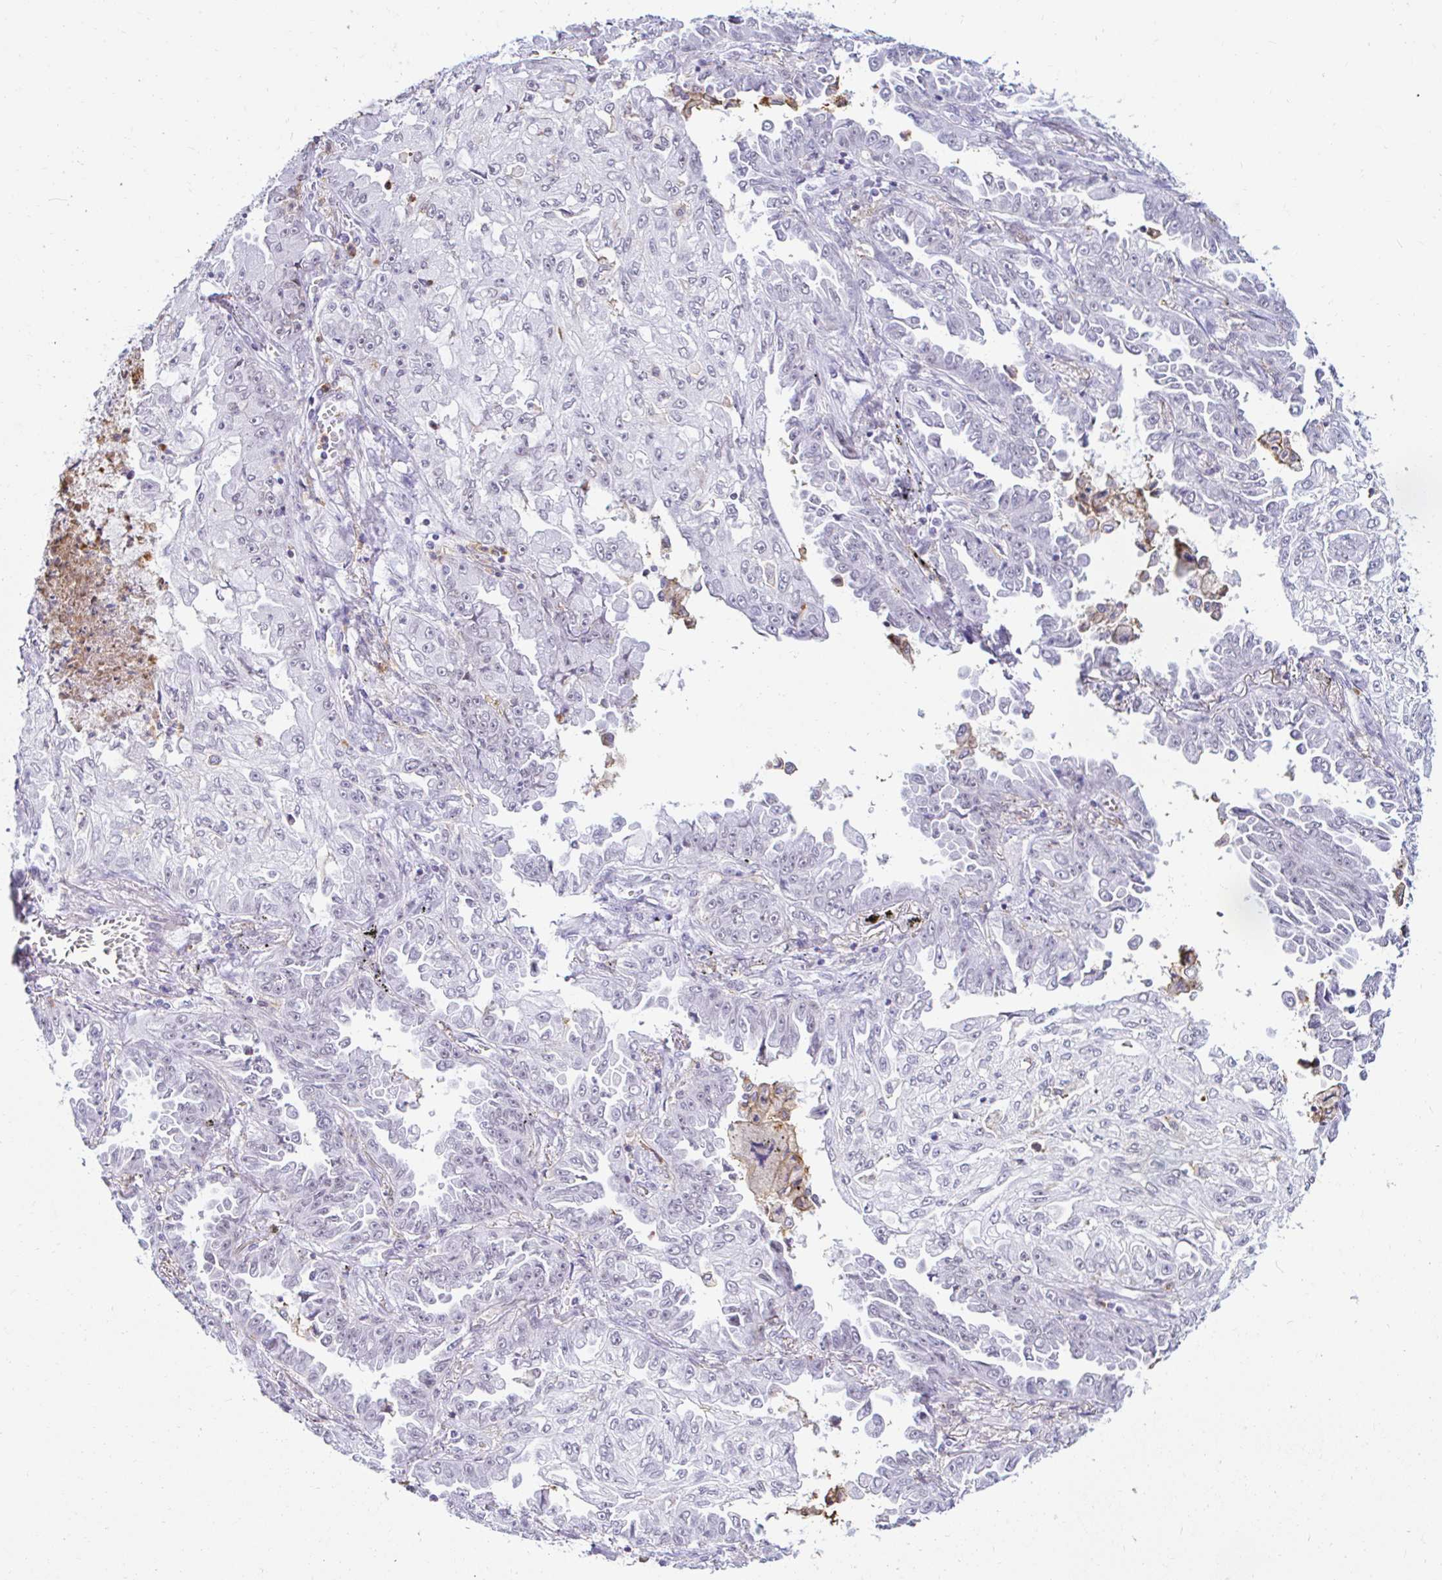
{"staining": {"intensity": "negative", "quantity": "none", "location": "none"}, "tissue": "lung cancer", "cell_type": "Tumor cells", "image_type": "cancer", "snomed": [{"axis": "morphology", "description": "Adenocarcinoma, NOS"}, {"axis": "topography", "description": "Lung"}], "caption": "This histopathology image is of adenocarcinoma (lung) stained with immunohistochemistry (IHC) to label a protein in brown with the nuclei are counter-stained blue. There is no positivity in tumor cells.", "gene": "CYBB", "patient": {"sex": "female", "age": 52}}